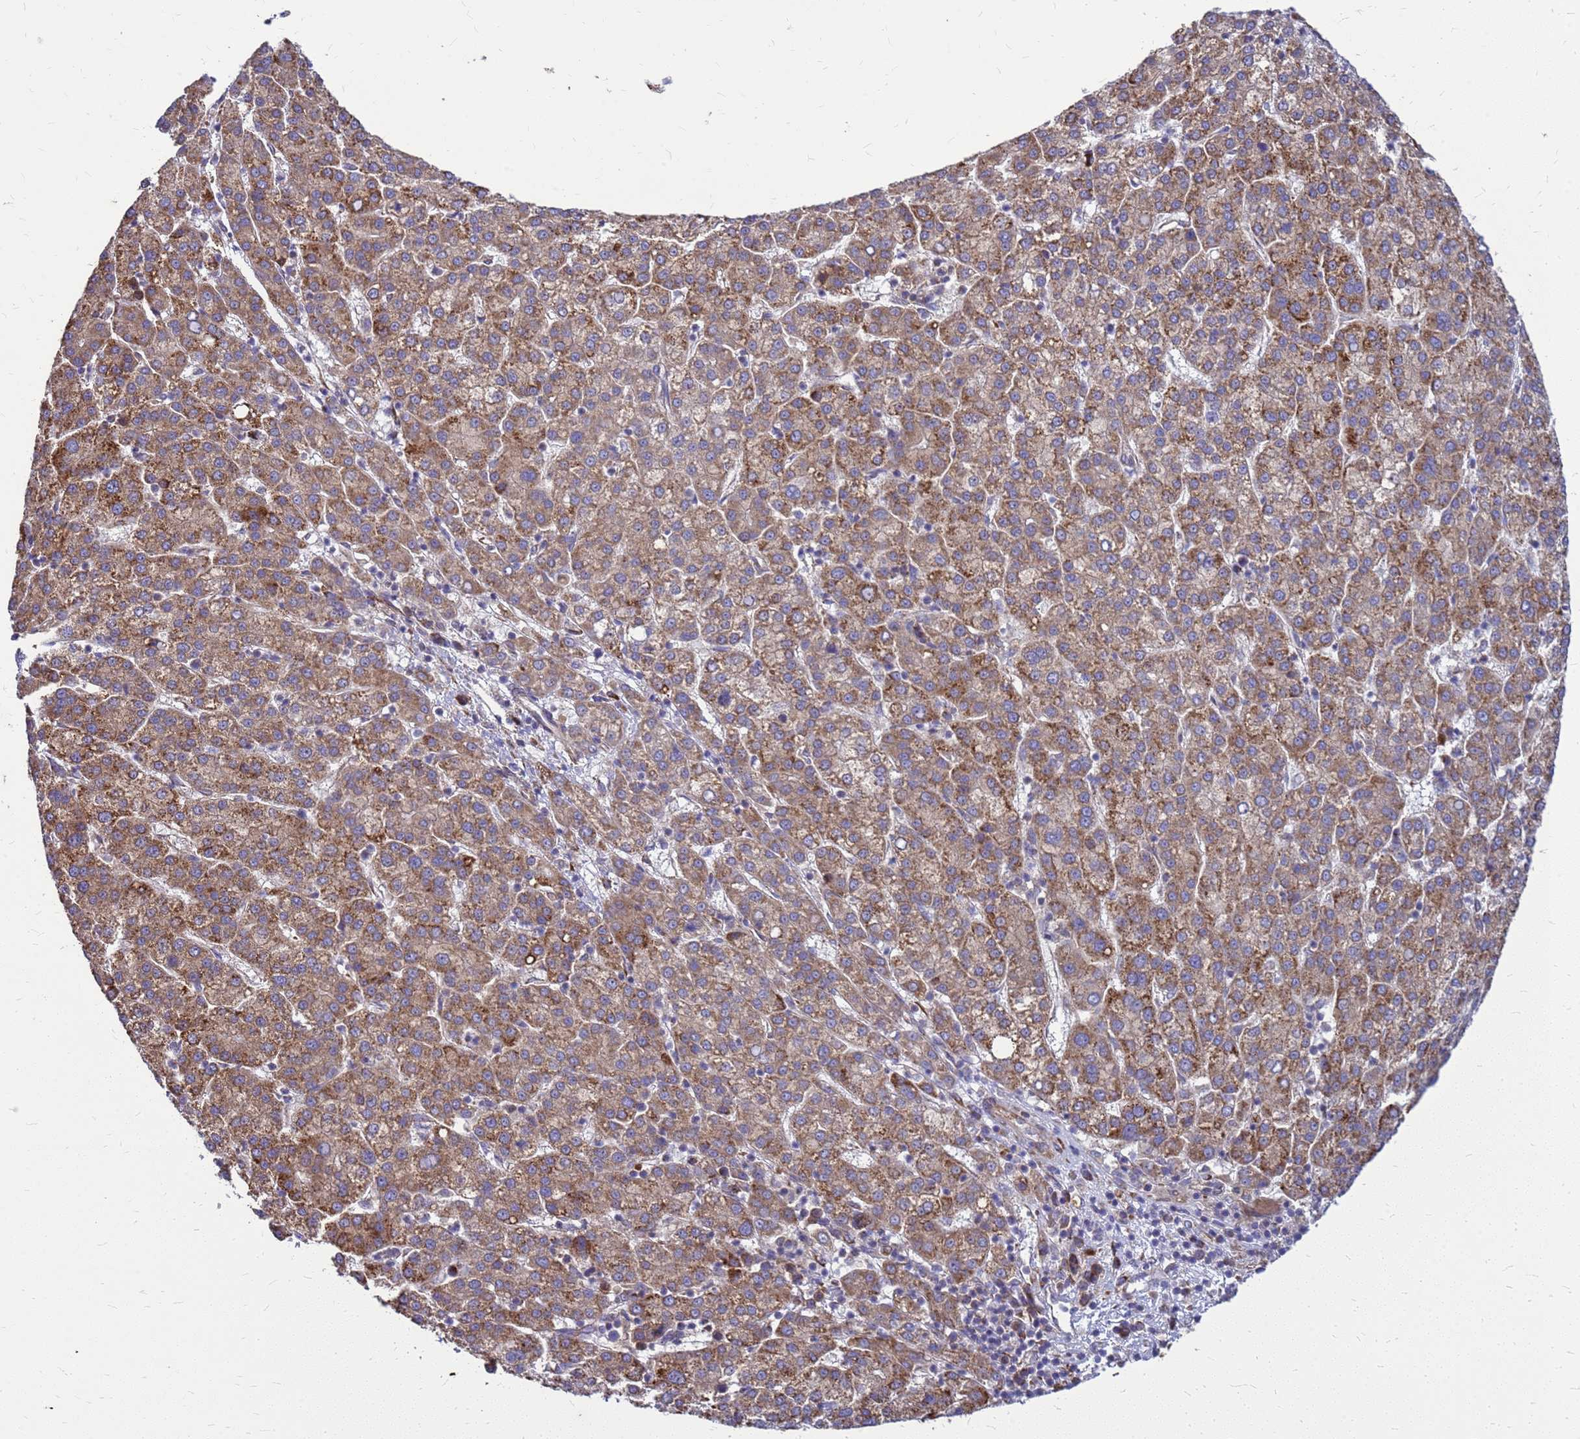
{"staining": {"intensity": "moderate", "quantity": ">75%", "location": "cytoplasmic/membranous"}, "tissue": "liver cancer", "cell_type": "Tumor cells", "image_type": "cancer", "snomed": [{"axis": "morphology", "description": "Carcinoma, Hepatocellular, NOS"}, {"axis": "topography", "description": "Liver"}], "caption": "Liver cancer (hepatocellular carcinoma) tissue displays moderate cytoplasmic/membranous staining in approximately >75% of tumor cells (DAB (3,3'-diaminobenzidine) IHC with brightfield microscopy, high magnification).", "gene": "FSTL4", "patient": {"sex": "female", "age": 58}}